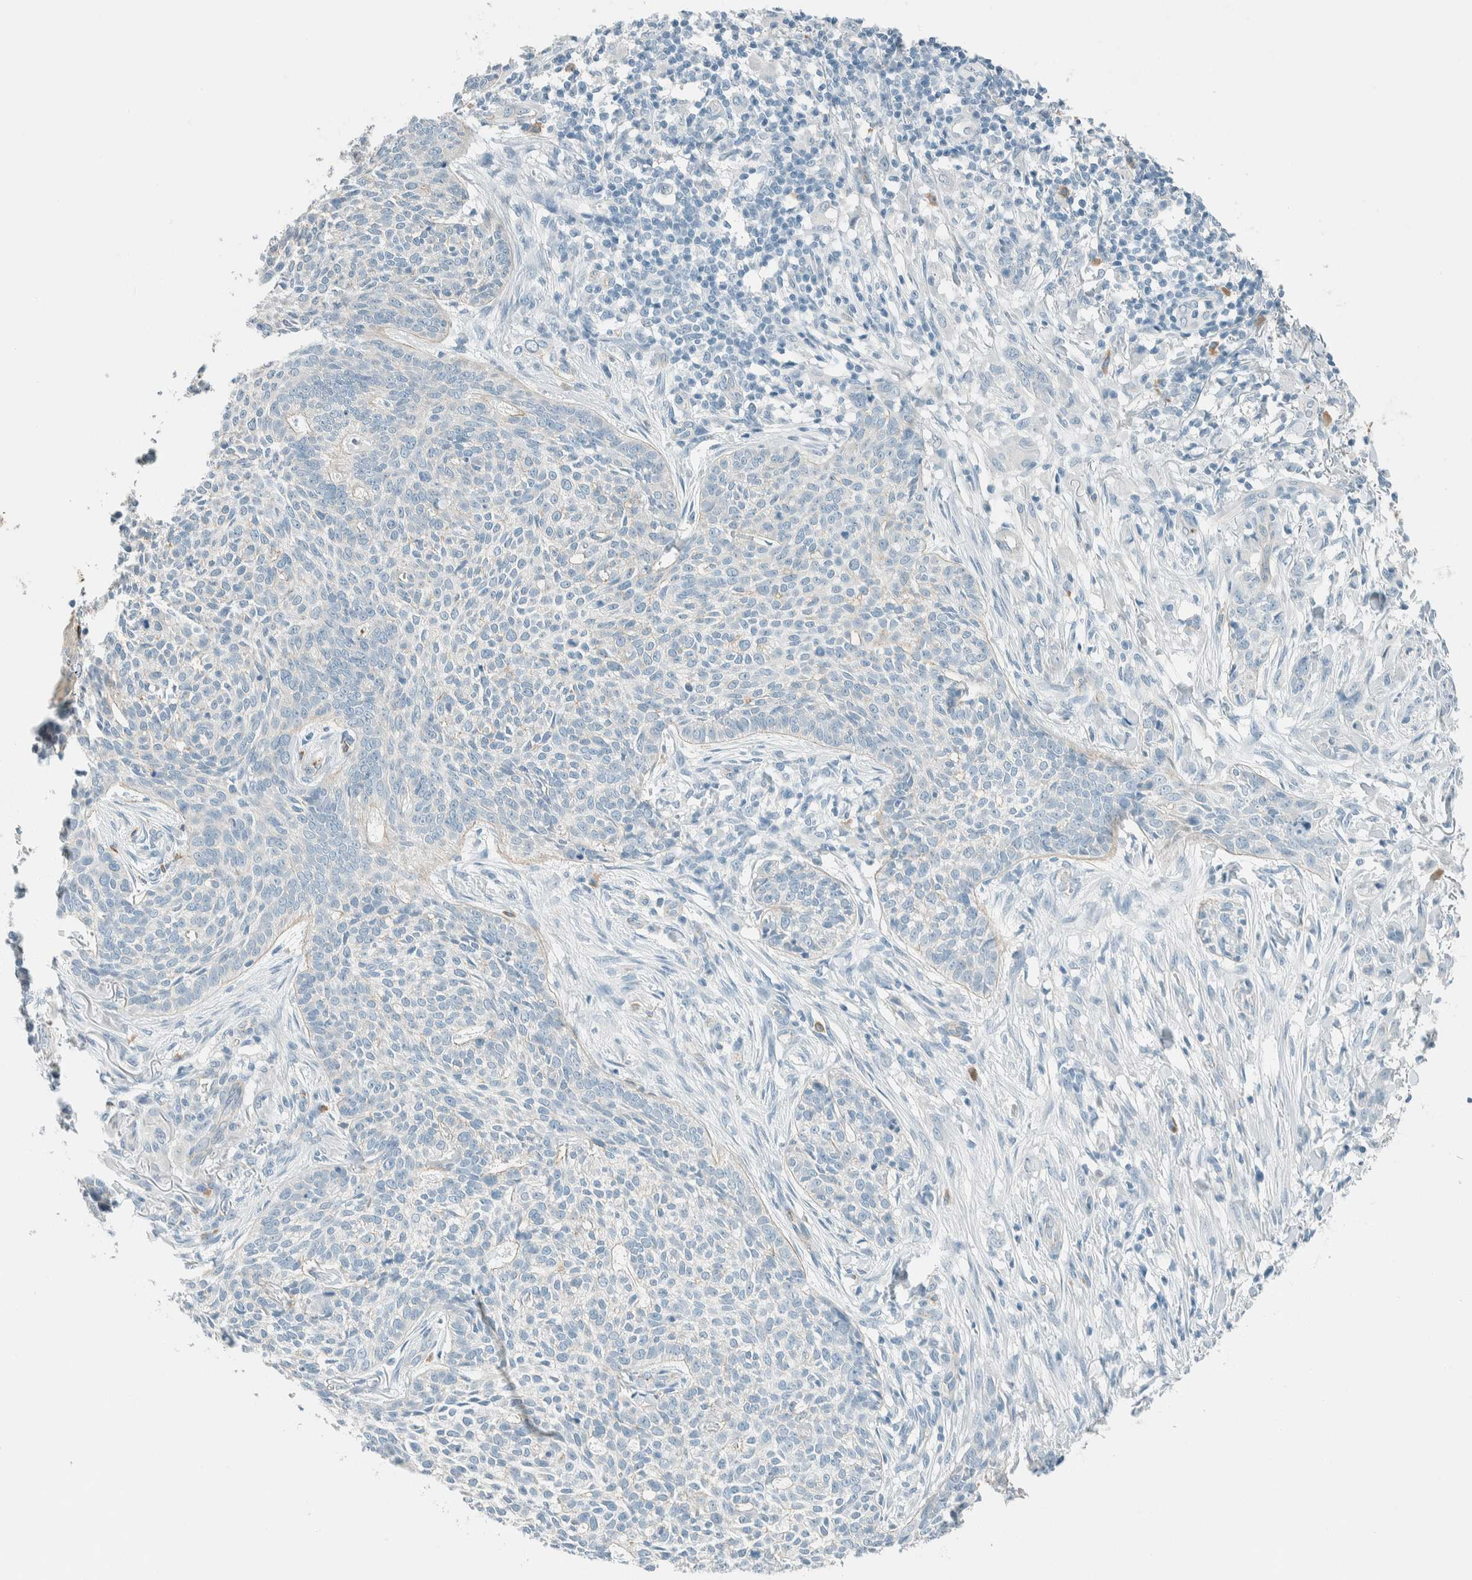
{"staining": {"intensity": "negative", "quantity": "none", "location": "none"}, "tissue": "skin cancer", "cell_type": "Tumor cells", "image_type": "cancer", "snomed": [{"axis": "morphology", "description": "Basal cell carcinoma"}, {"axis": "topography", "description": "Skin"}], "caption": "This is a image of IHC staining of skin basal cell carcinoma, which shows no staining in tumor cells.", "gene": "SLFN12", "patient": {"sex": "female", "age": 64}}